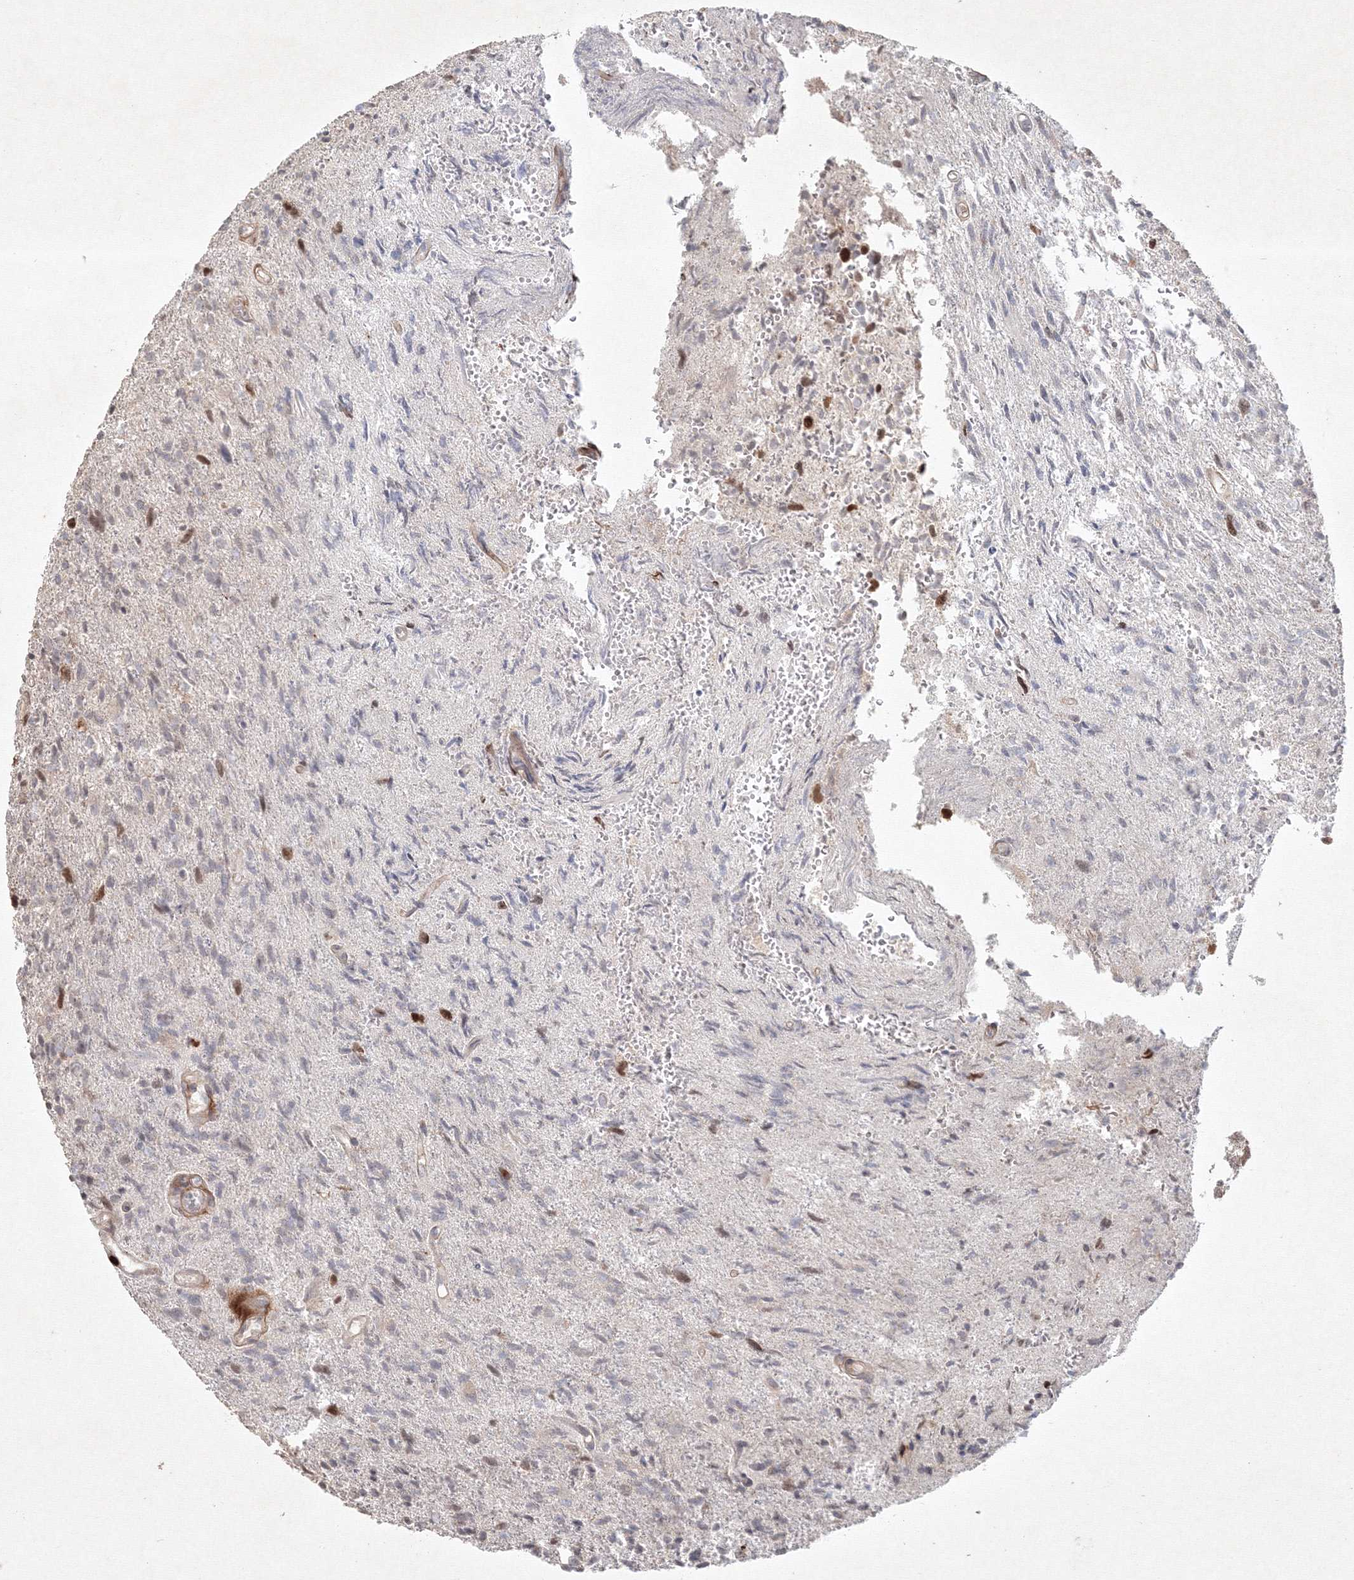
{"staining": {"intensity": "negative", "quantity": "none", "location": "none"}, "tissue": "glioma", "cell_type": "Tumor cells", "image_type": "cancer", "snomed": [{"axis": "morphology", "description": "Glioma, malignant, High grade"}, {"axis": "topography", "description": "Brain"}], "caption": "Immunohistochemistry (IHC) of malignant glioma (high-grade) demonstrates no staining in tumor cells.", "gene": "KIF20A", "patient": {"sex": "male", "age": 72}}